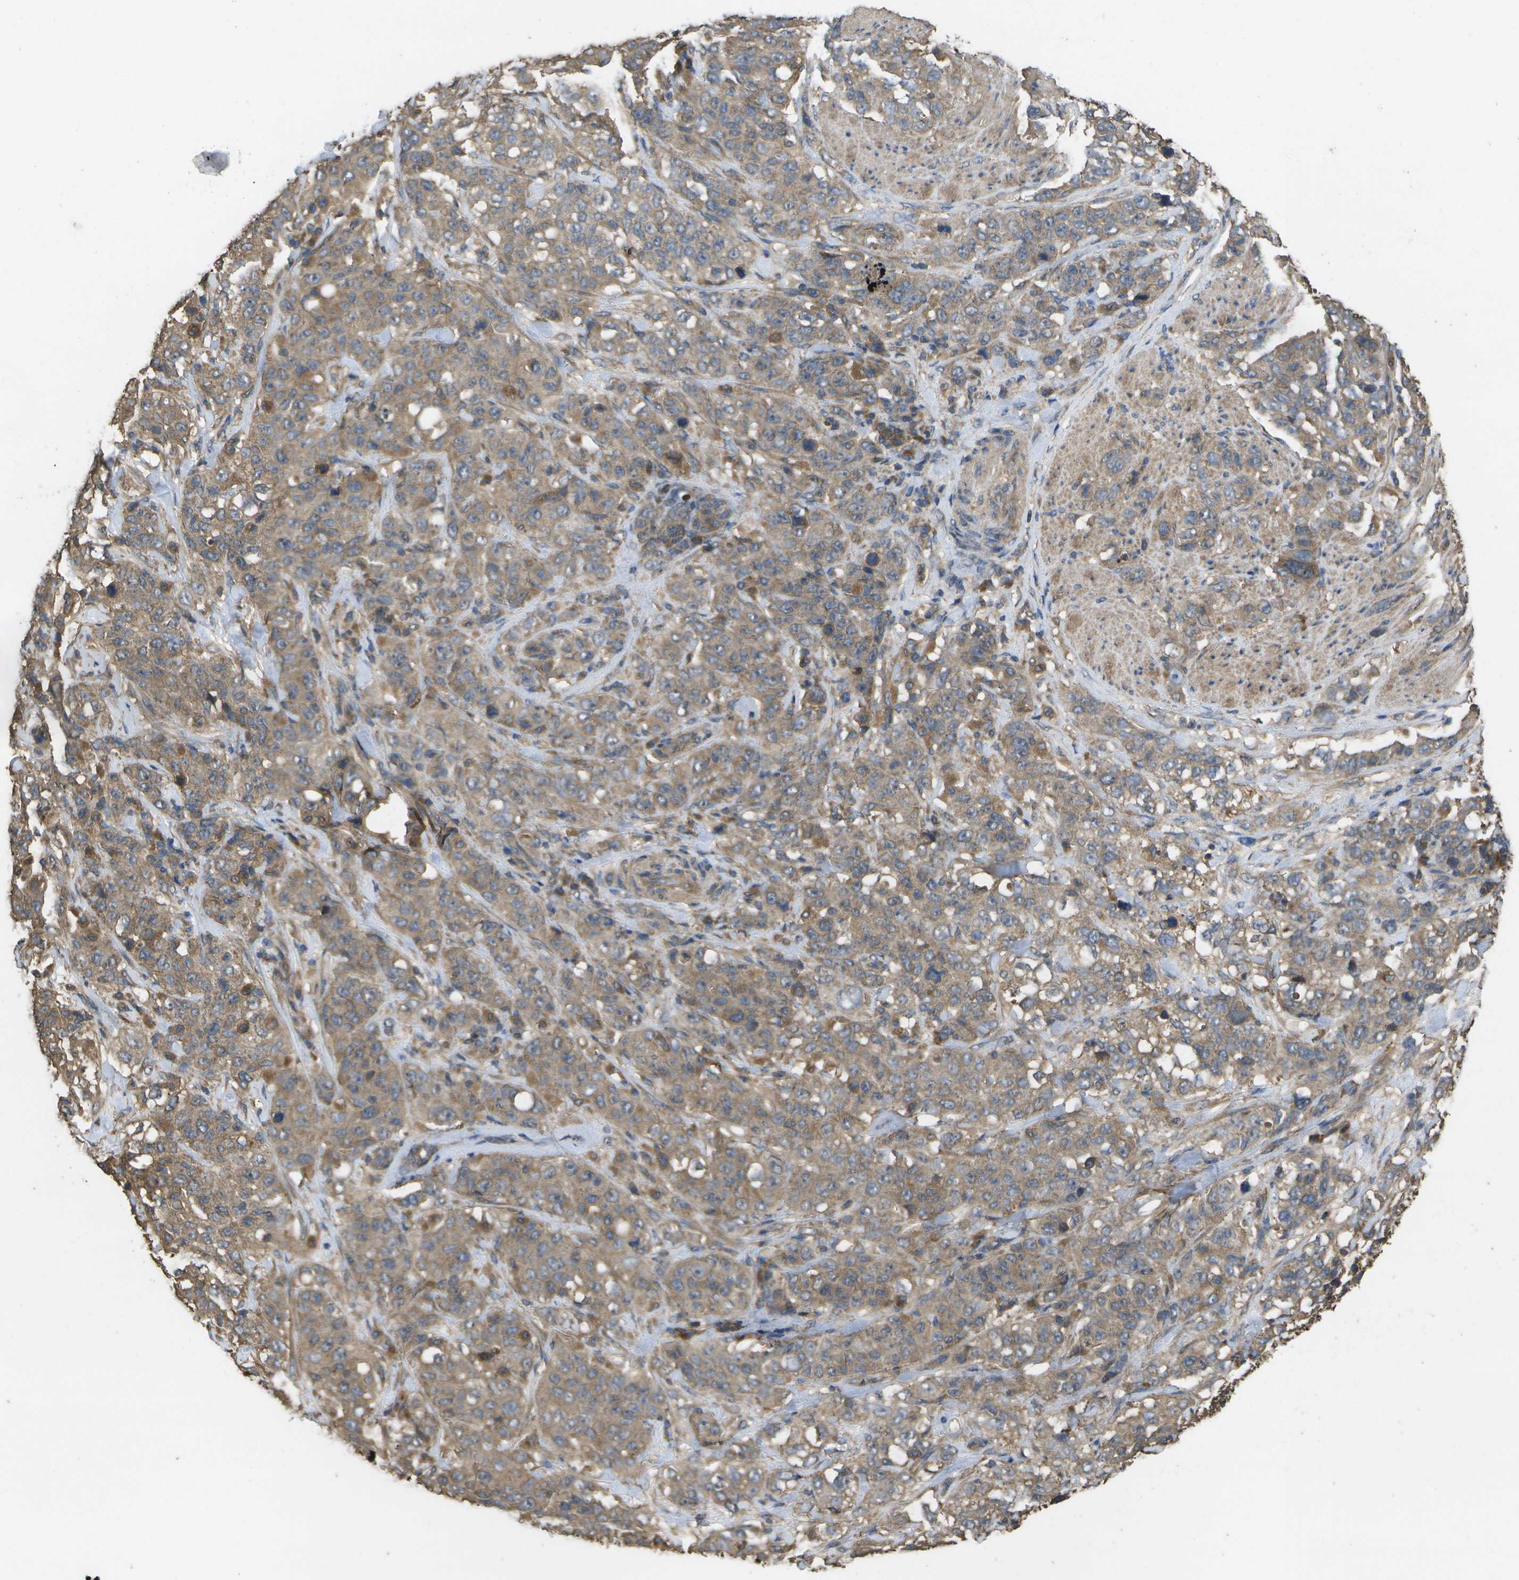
{"staining": {"intensity": "moderate", "quantity": ">75%", "location": "cytoplasmic/membranous"}, "tissue": "stomach cancer", "cell_type": "Tumor cells", "image_type": "cancer", "snomed": [{"axis": "morphology", "description": "Adenocarcinoma, NOS"}, {"axis": "topography", "description": "Stomach"}], "caption": "Adenocarcinoma (stomach) stained for a protein exhibits moderate cytoplasmic/membranous positivity in tumor cells.", "gene": "SACS", "patient": {"sex": "male", "age": 48}}